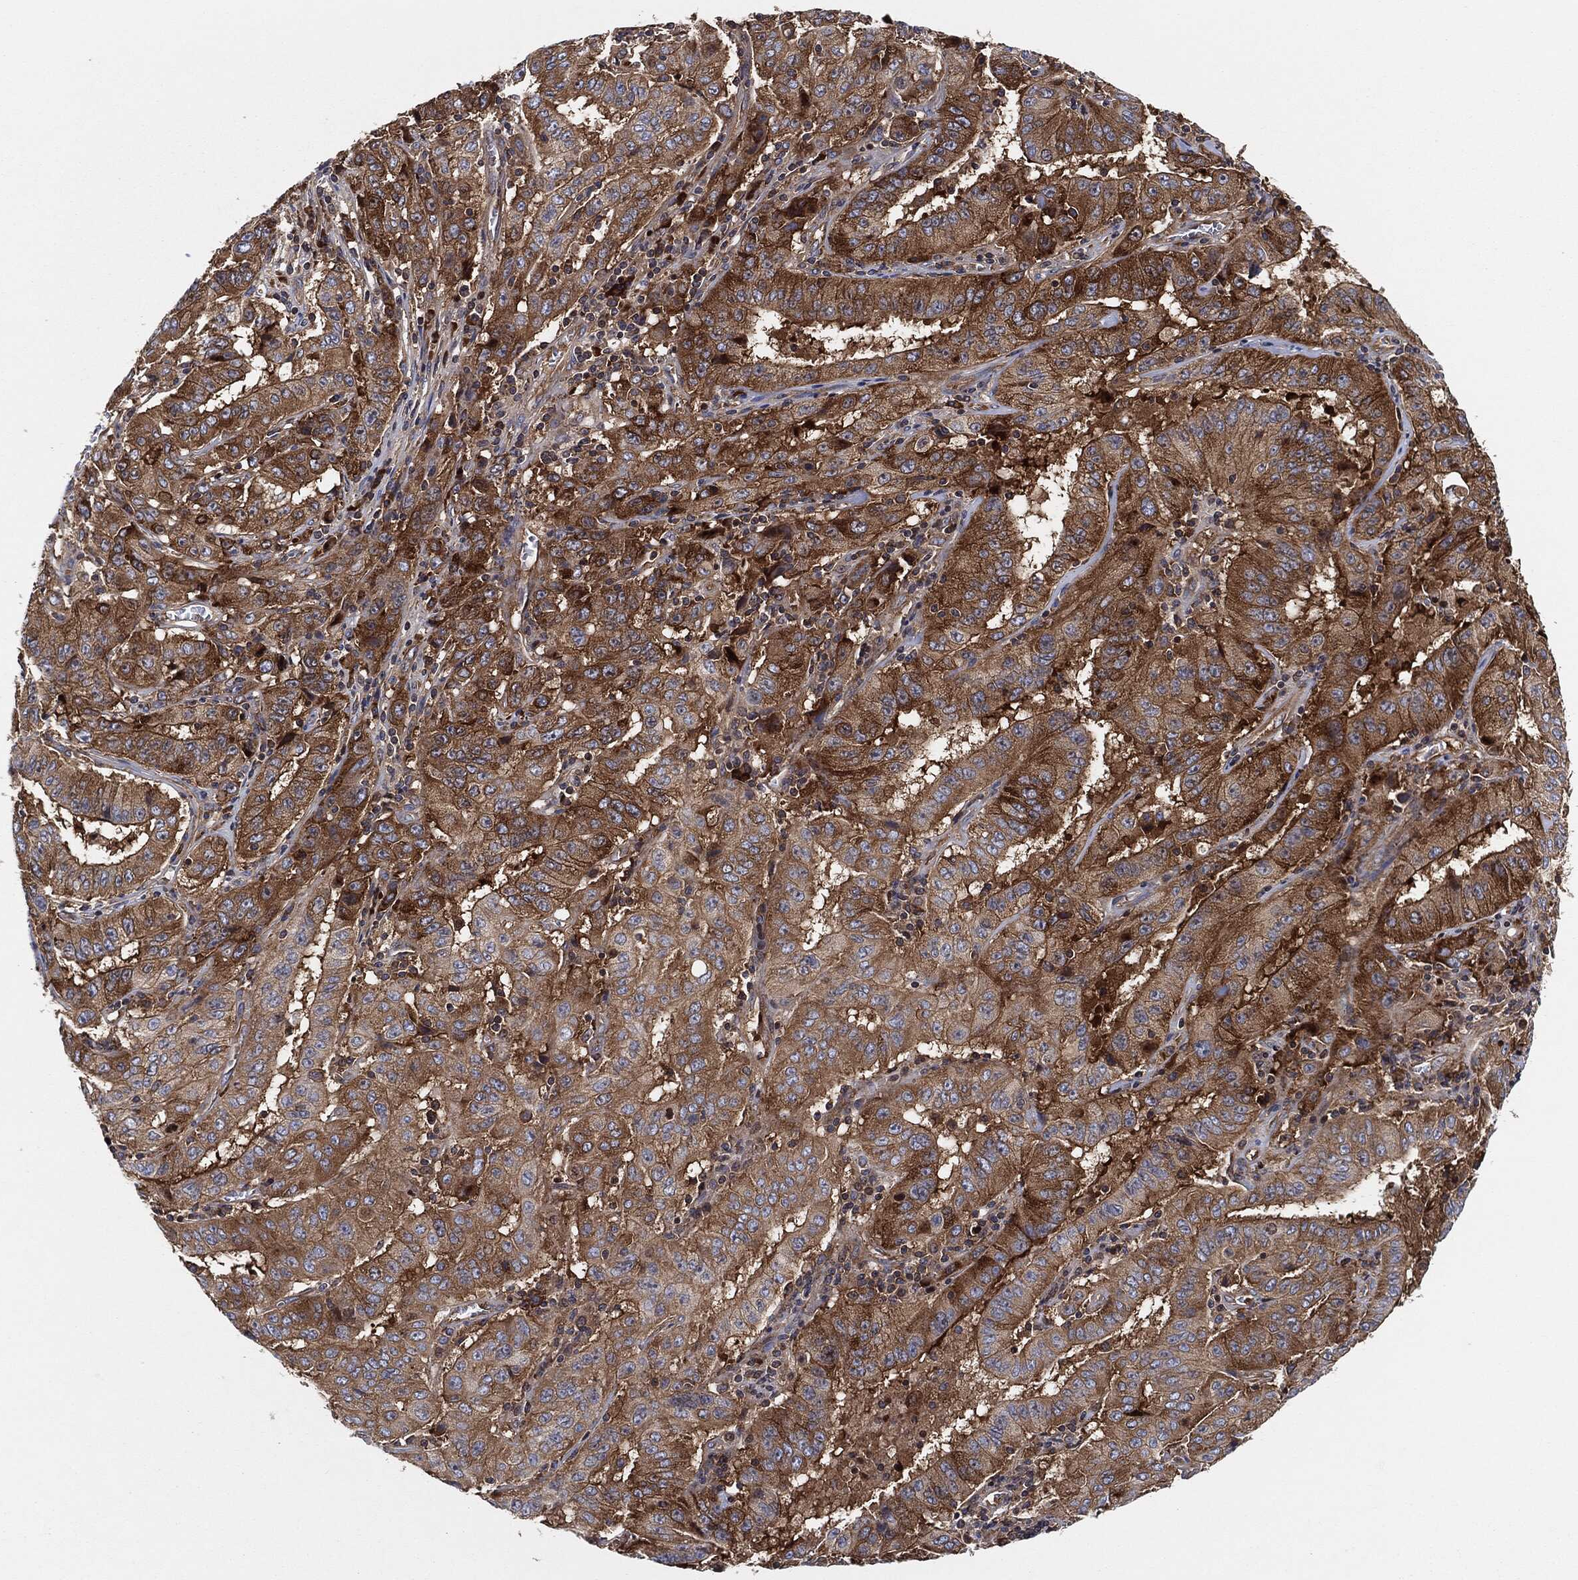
{"staining": {"intensity": "strong", "quantity": ">75%", "location": "cytoplasmic/membranous"}, "tissue": "pancreatic cancer", "cell_type": "Tumor cells", "image_type": "cancer", "snomed": [{"axis": "morphology", "description": "Adenocarcinoma, NOS"}, {"axis": "topography", "description": "Pancreas"}], "caption": "High-power microscopy captured an IHC micrograph of adenocarcinoma (pancreatic), revealing strong cytoplasmic/membranous positivity in approximately >75% of tumor cells.", "gene": "EIF2S2", "patient": {"sex": "male", "age": 63}}